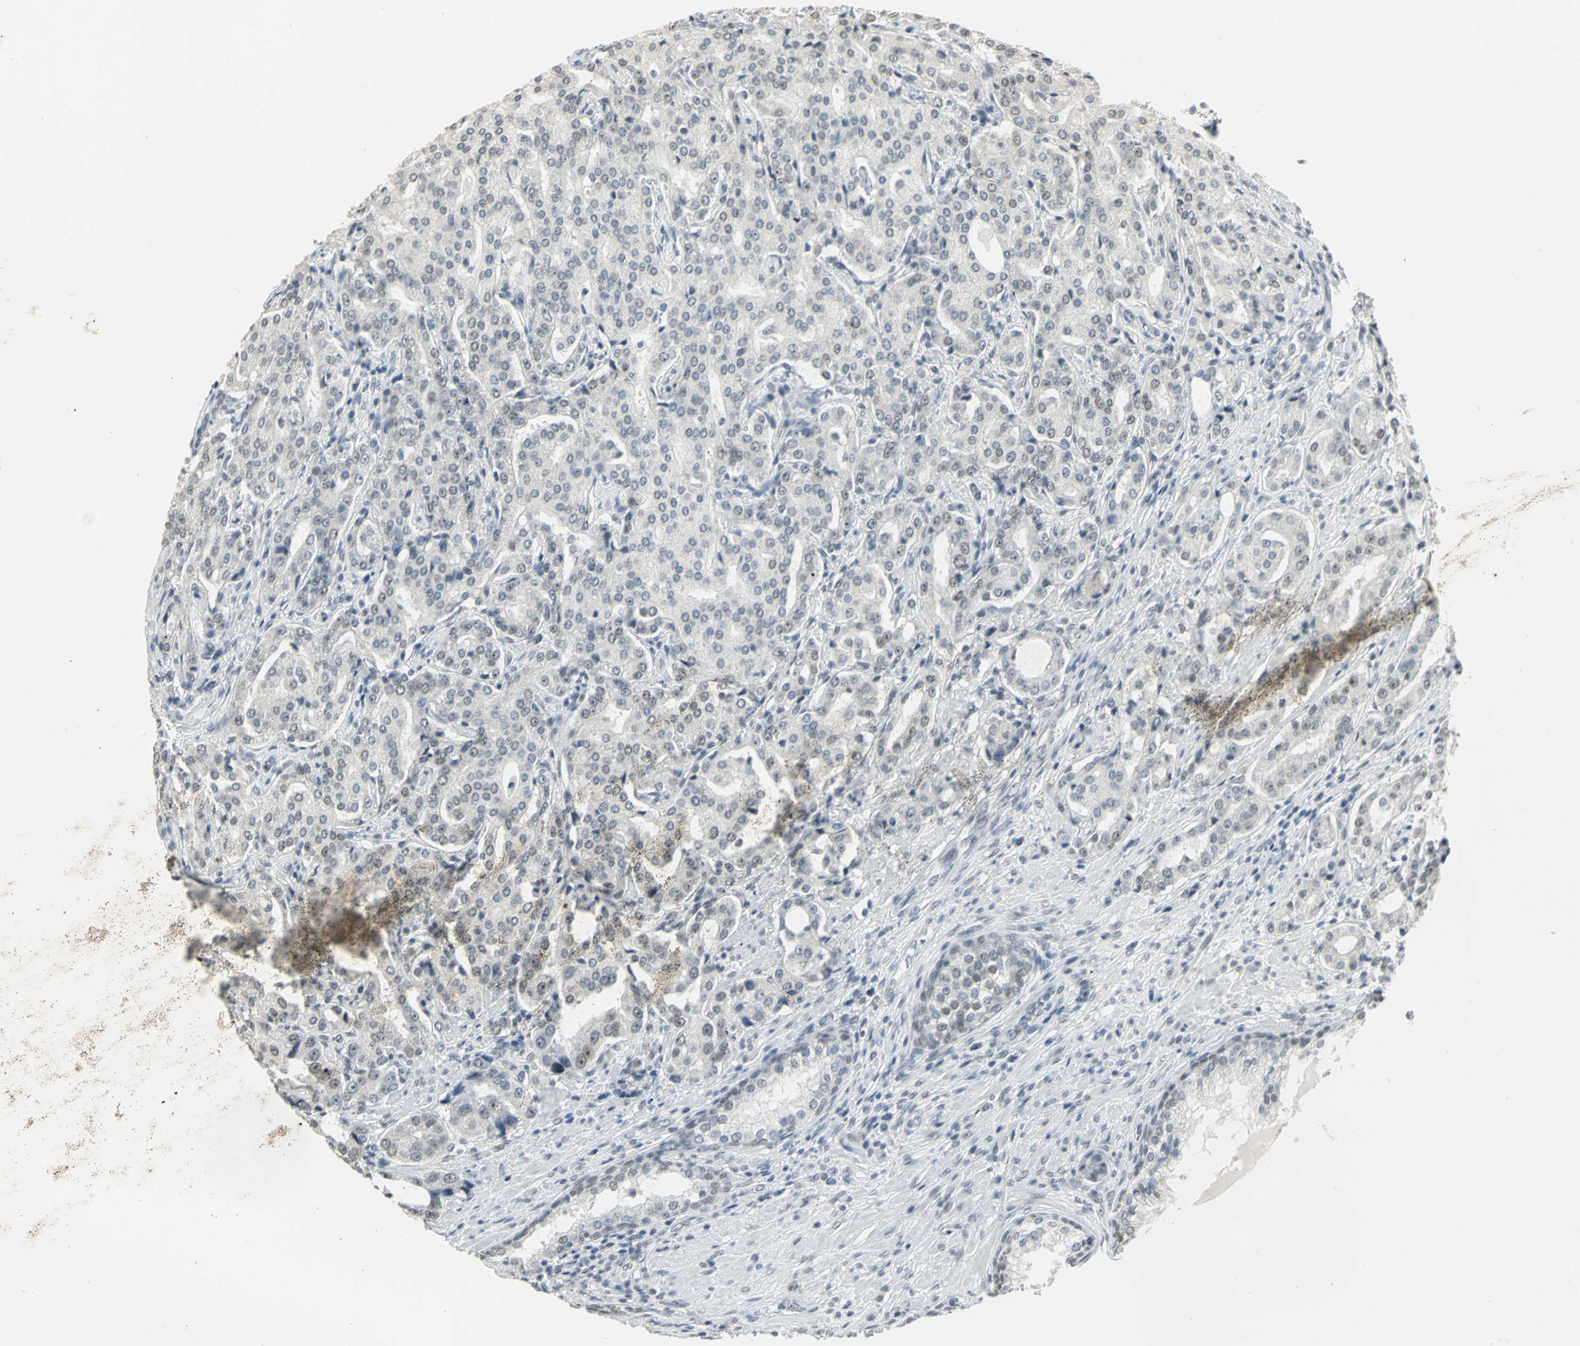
{"staining": {"intensity": "negative", "quantity": "none", "location": "none"}, "tissue": "prostate cancer", "cell_type": "Tumor cells", "image_type": "cancer", "snomed": [{"axis": "morphology", "description": "Adenocarcinoma, High grade"}, {"axis": "topography", "description": "Prostate"}], "caption": "Tumor cells are negative for brown protein staining in prostate adenocarcinoma (high-grade). (Stains: DAB immunohistochemistry (IHC) with hematoxylin counter stain, Microscopy: brightfield microscopy at high magnification).", "gene": "CBX3", "patient": {"sex": "male", "age": 72}}